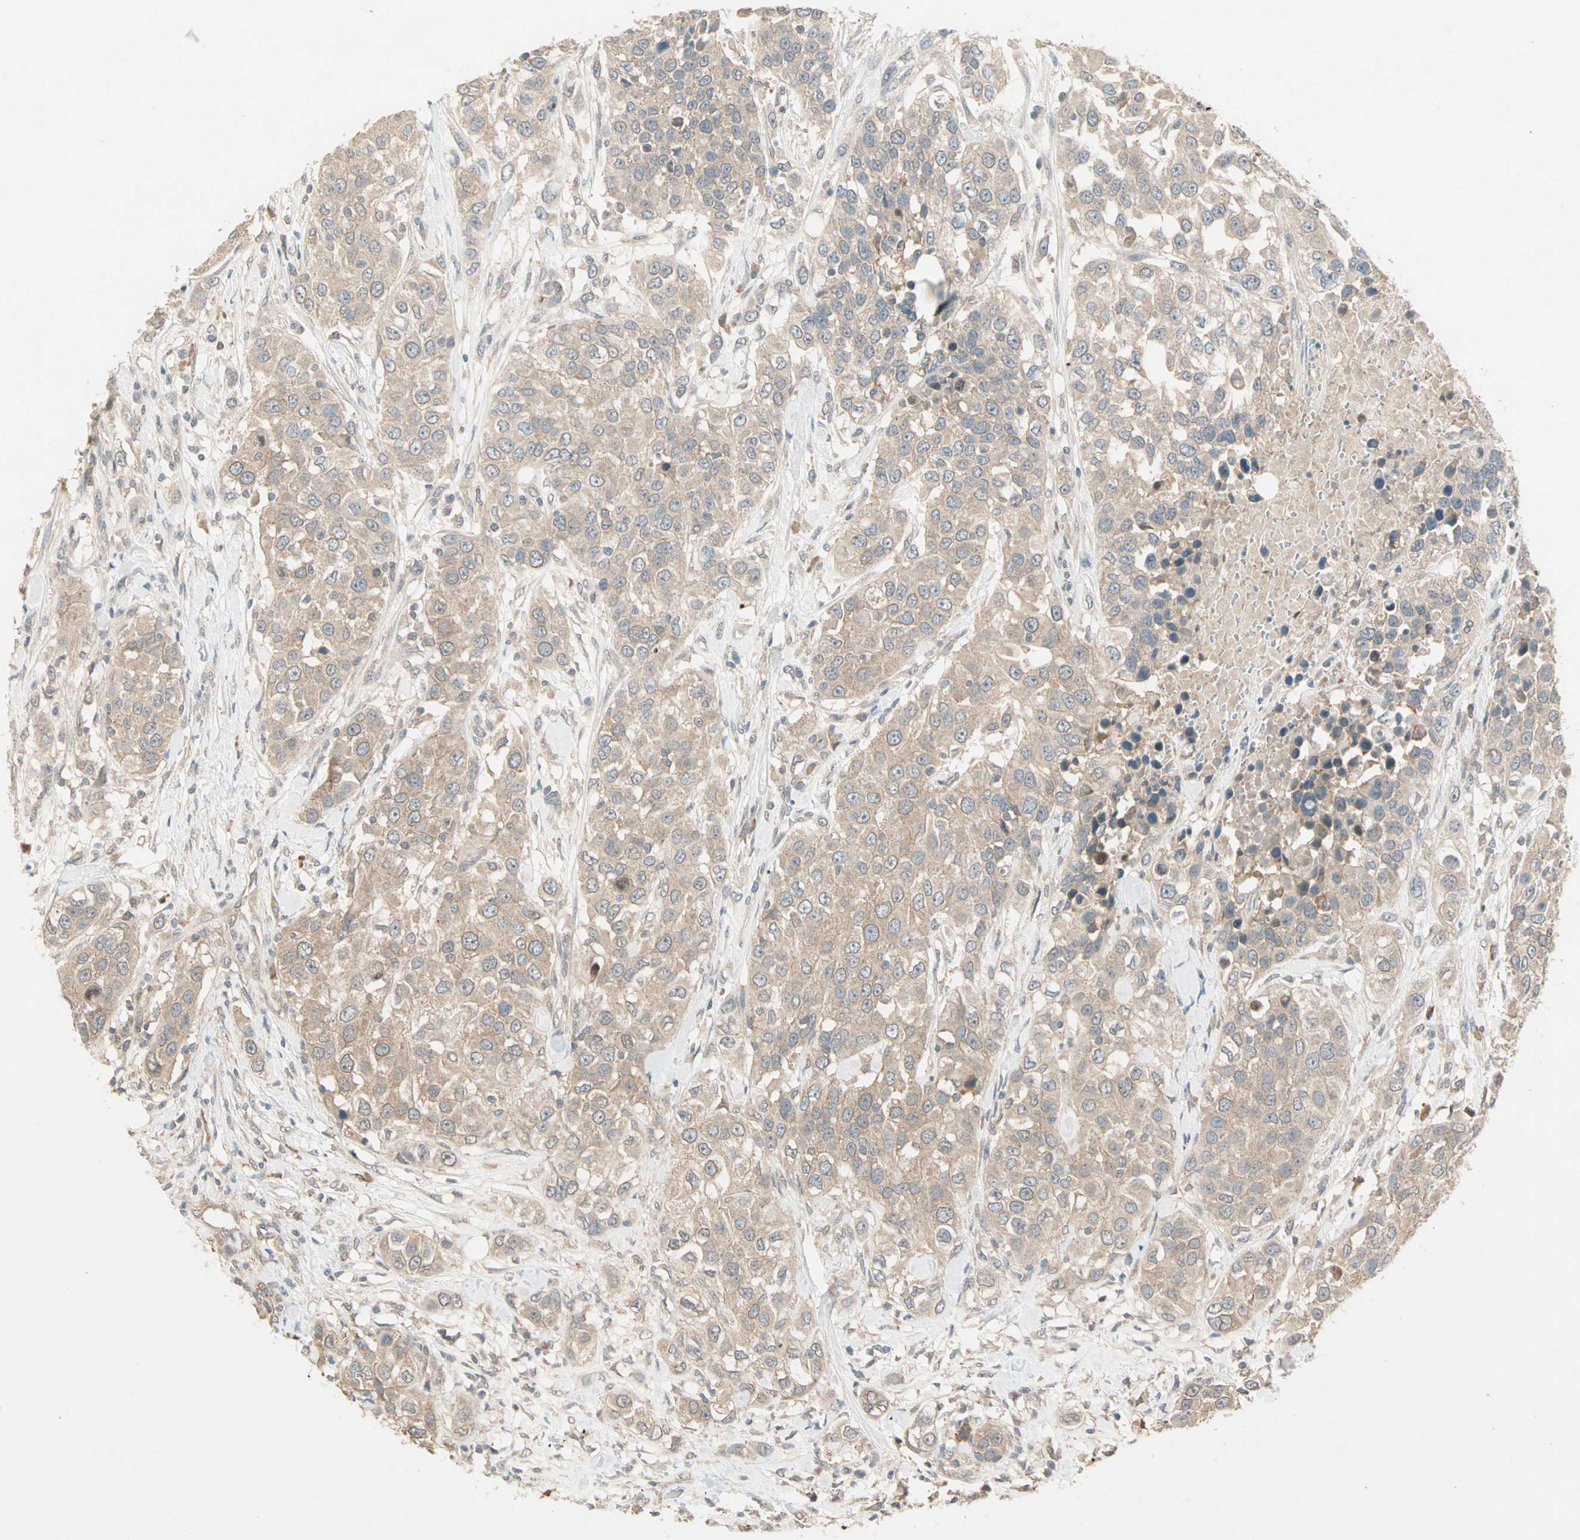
{"staining": {"intensity": "weak", "quantity": ">75%", "location": "cytoplasmic/membranous"}, "tissue": "urothelial cancer", "cell_type": "Tumor cells", "image_type": "cancer", "snomed": [{"axis": "morphology", "description": "Urothelial carcinoma, High grade"}, {"axis": "topography", "description": "Urinary bladder"}], "caption": "High-power microscopy captured an IHC micrograph of urothelial cancer, revealing weak cytoplasmic/membranous expression in about >75% of tumor cells.", "gene": "TTF2", "patient": {"sex": "female", "age": 80}}